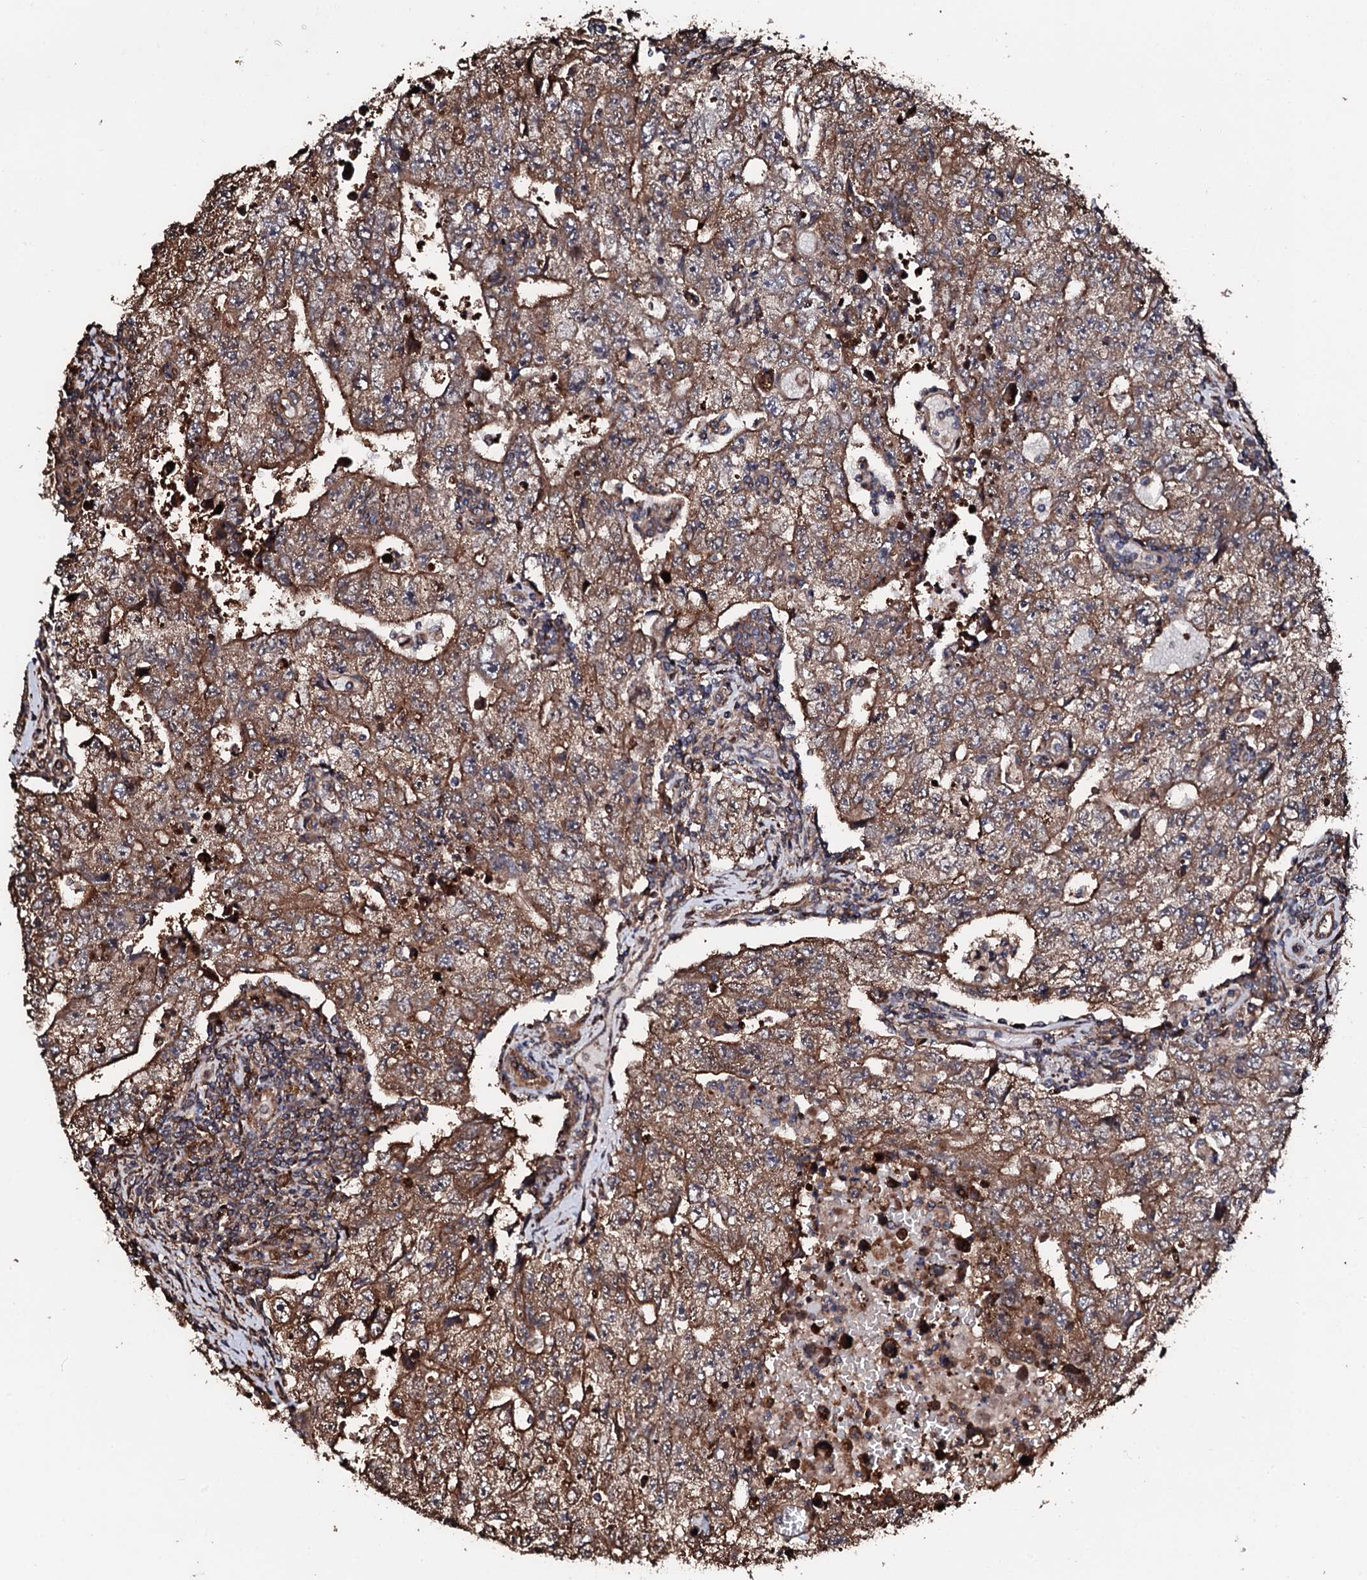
{"staining": {"intensity": "moderate", "quantity": ">75%", "location": "cytoplasmic/membranous"}, "tissue": "testis cancer", "cell_type": "Tumor cells", "image_type": "cancer", "snomed": [{"axis": "morphology", "description": "Carcinoma, Embryonal, NOS"}, {"axis": "topography", "description": "Testis"}], "caption": "Testis cancer (embryonal carcinoma) stained for a protein displays moderate cytoplasmic/membranous positivity in tumor cells. (Stains: DAB (3,3'-diaminobenzidine) in brown, nuclei in blue, Microscopy: brightfield microscopy at high magnification).", "gene": "CKAP5", "patient": {"sex": "male", "age": 17}}